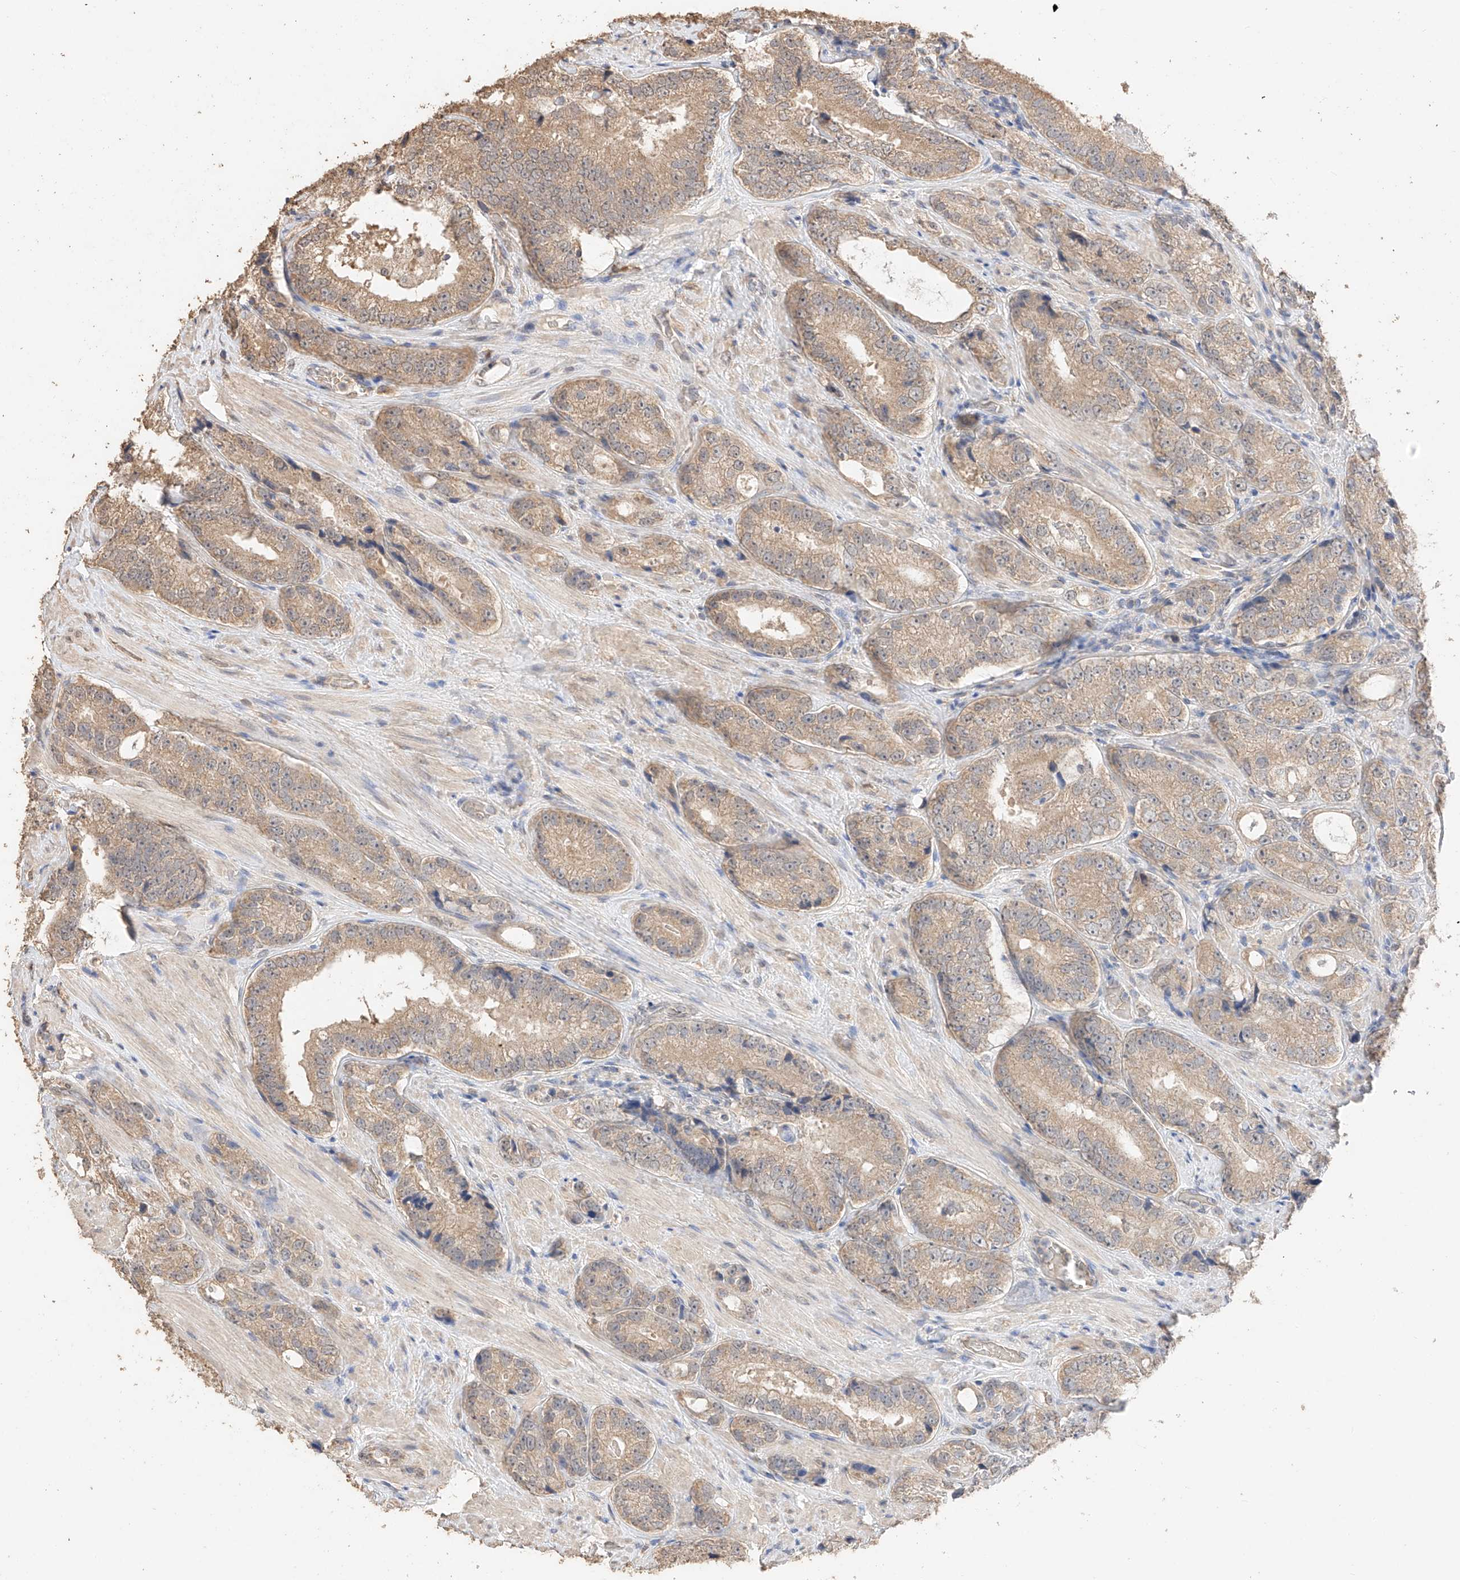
{"staining": {"intensity": "weak", "quantity": ">75%", "location": "cytoplasmic/membranous"}, "tissue": "prostate cancer", "cell_type": "Tumor cells", "image_type": "cancer", "snomed": [{"axis": "morphology", "description": "Adenocarcinoma, High grade"}, {"axis": "topography", "description": "Prostate"}], "caption": "Immunohistochemical staining of human prostate adenocarcinoma (high-grade) reveals weak cytoplasmic/membranous protein positivity in approximately >75% of tumor cells. (Stains: DAB in brown, nuclei in blue, Microscopy: brightfield microscopy at high magnification).", "gene": "IL22RA2", "patient": {"sex": "male", "age": 56}}